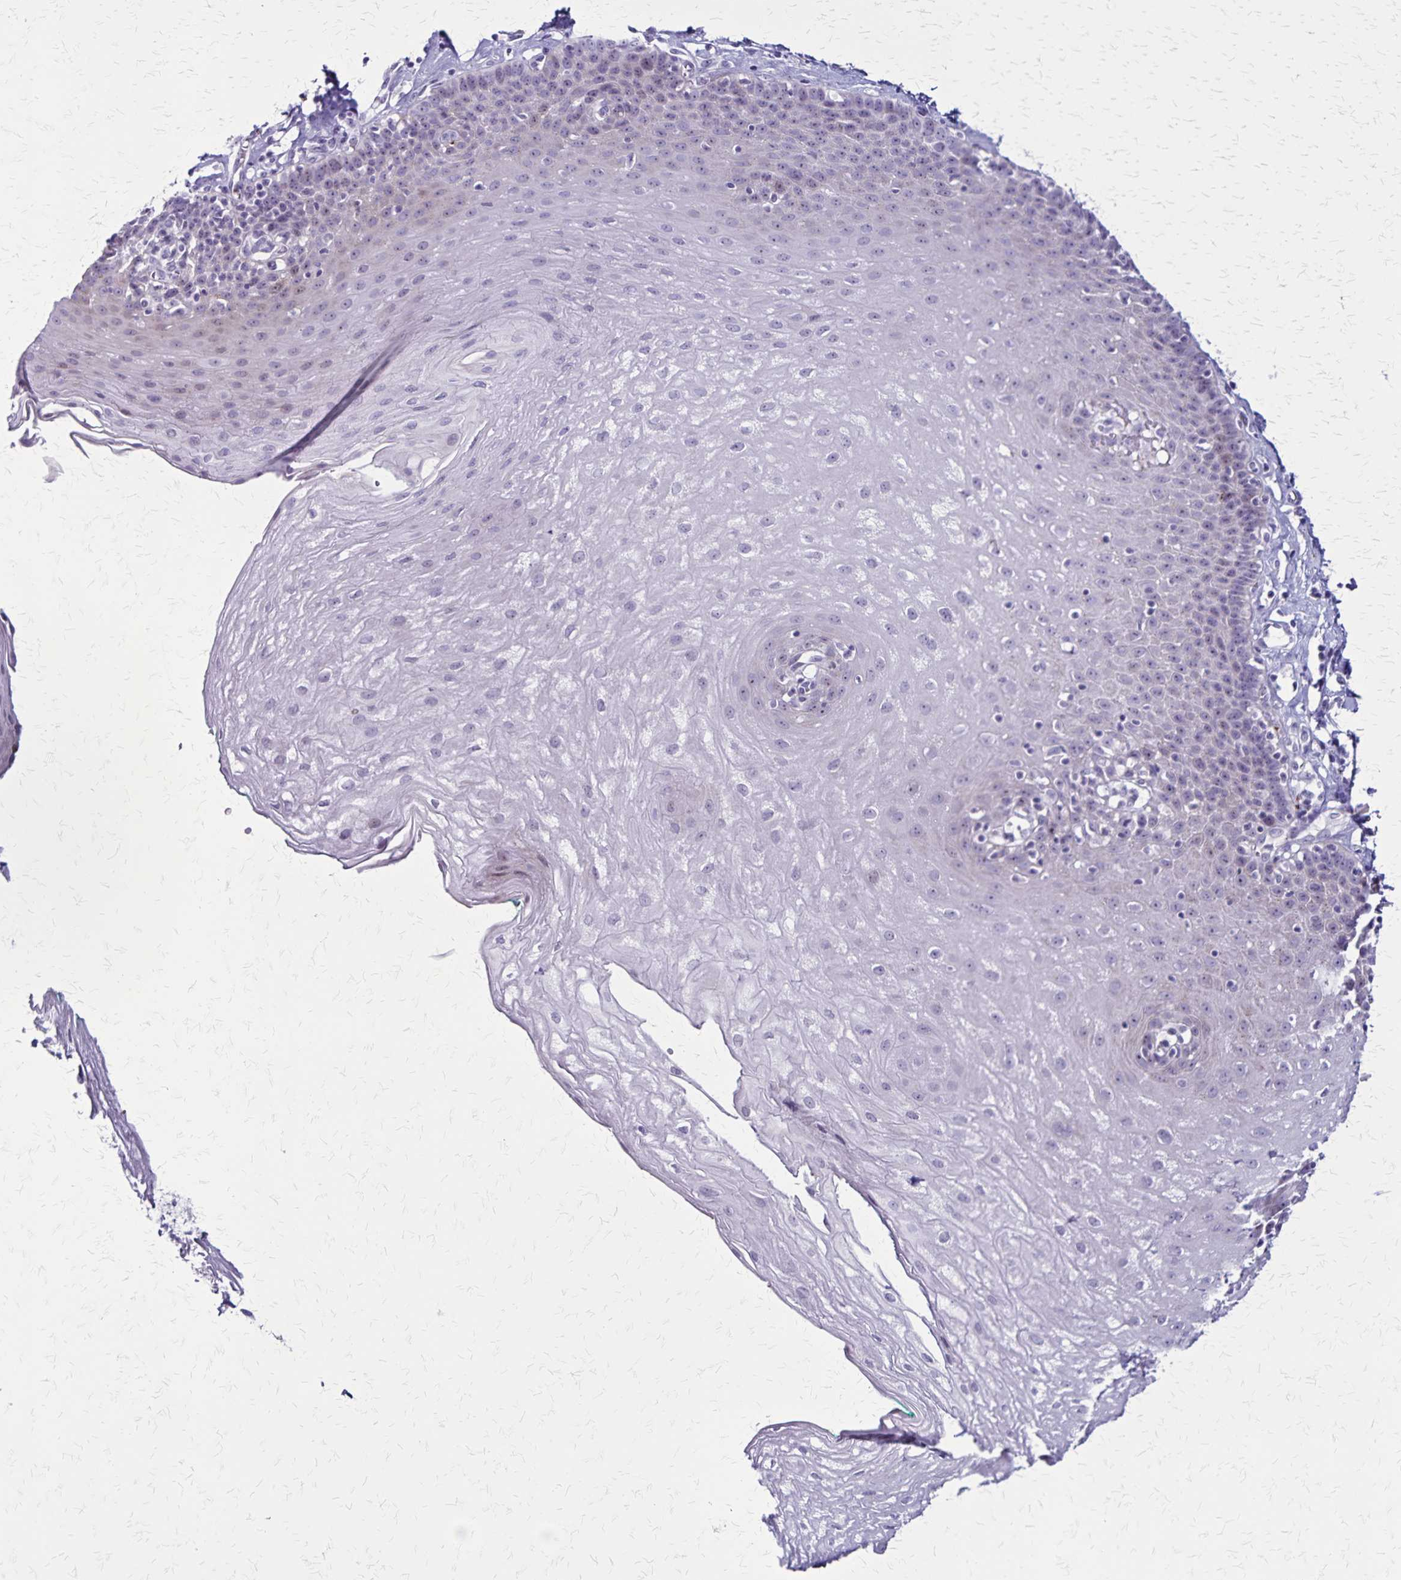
{"staining": {"intensity": "weak", "quantity": "<25%", "location": "nuclear"}, "tissue": "esophagus", "cell_type": "Squamous epithelial cells", "image_type": "normal", "snomed": [{"axis": "morphology", "description": "Normal tissue, NOS"}, {"axis": "topography", "description": "Esophagus"}], "caption": "An immunohistochemistry (IHC) histopathology image of unremarkable esophagus is shown. There is no staining in squamous epithelial cells of esophagus.", "gene": "OR51B5", "patient": {"sex": "female", "age": 81}}